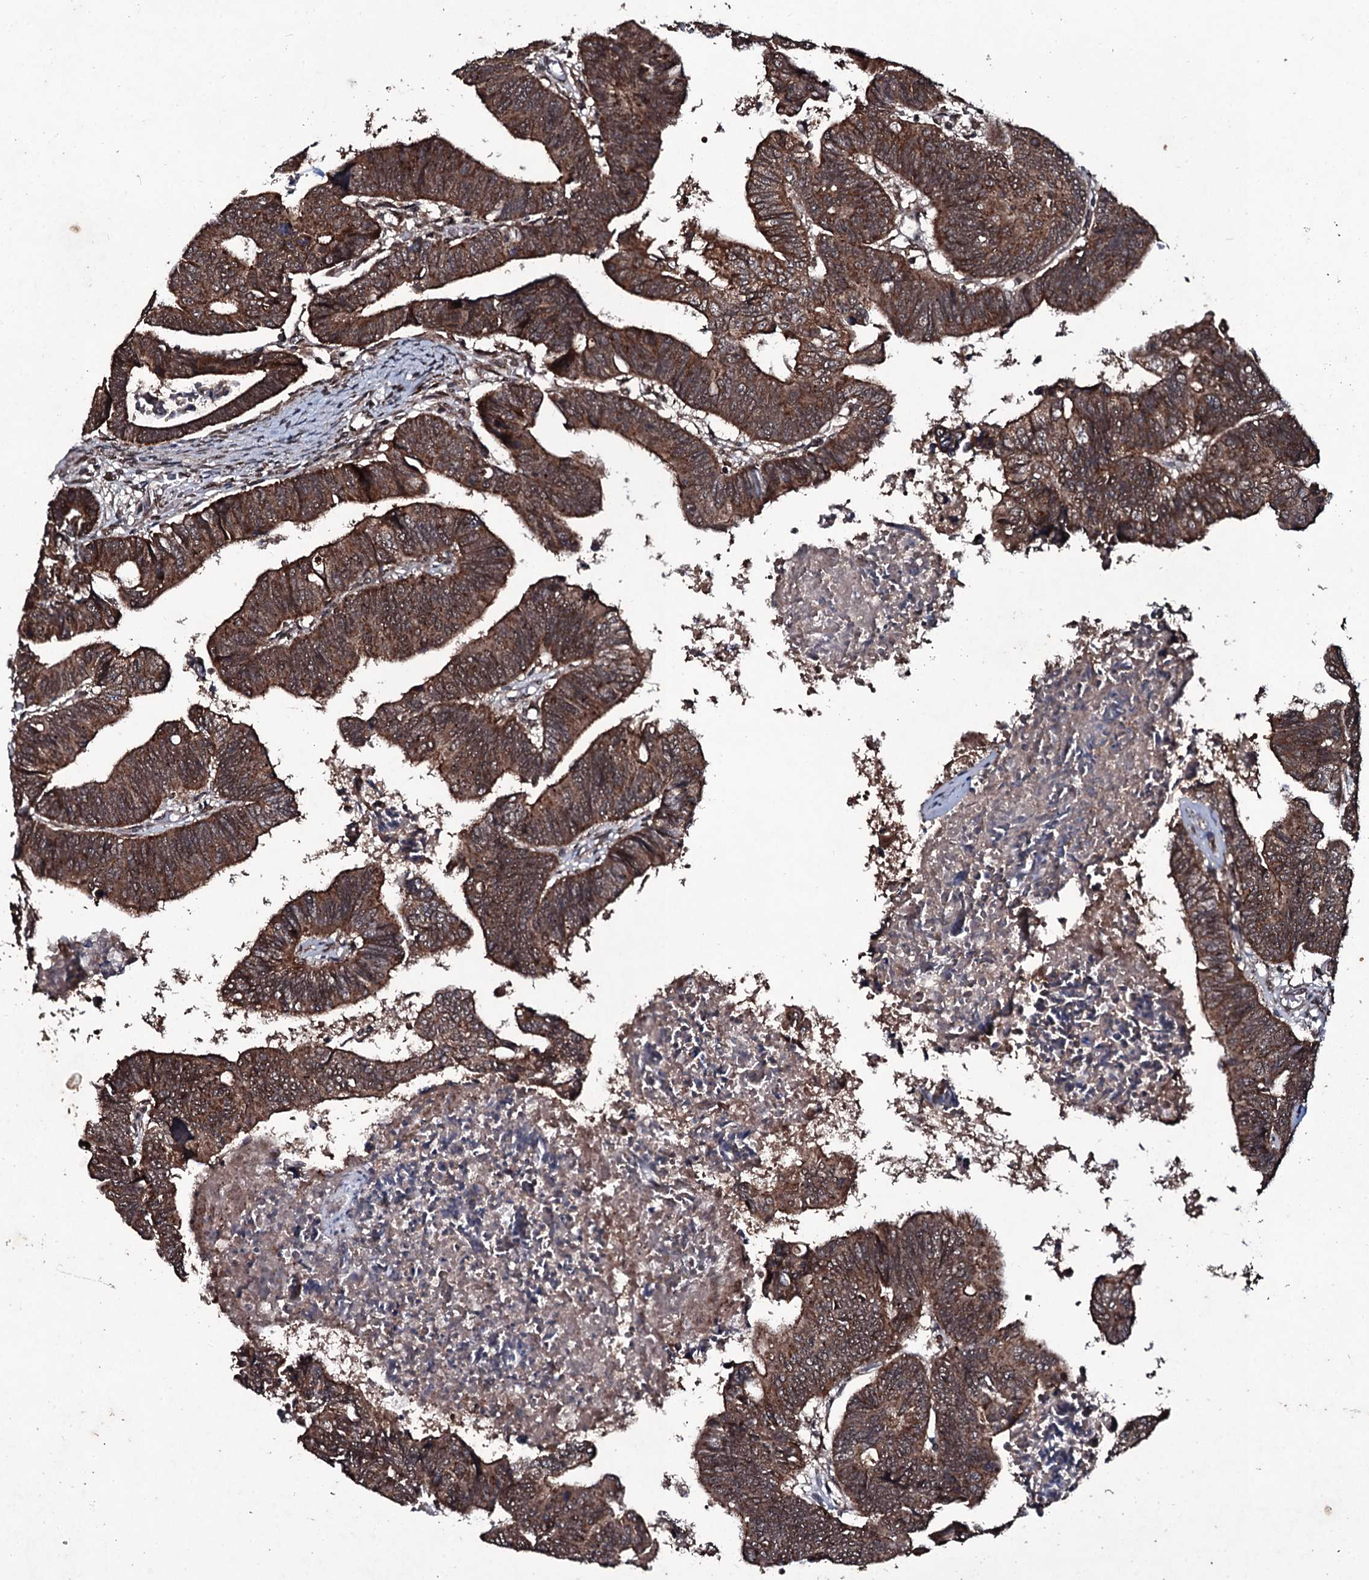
{"staining": {"intensity": "moderate", "quantity": ">75%", "location": "cytoplasmic/membranous"}, "tissue": "colorectal cancer", "cell_type": "Tumor cells", "image_type": "cancer", "snomed": [{"axis": "morphology", "description": "Adenocarcinoma, NOS"}, {"axis": "topography", "description": "Rectum"}], "caption": "Immunohistochemical staining of adenocarcinoma (colorectal) exhibits medium levels of moderate cytoplasmic/membranous protein positivity in approximately >75% of tumor cells.", "gene": "MRPS31", "patient": {"sex": "female", "age": 65}}